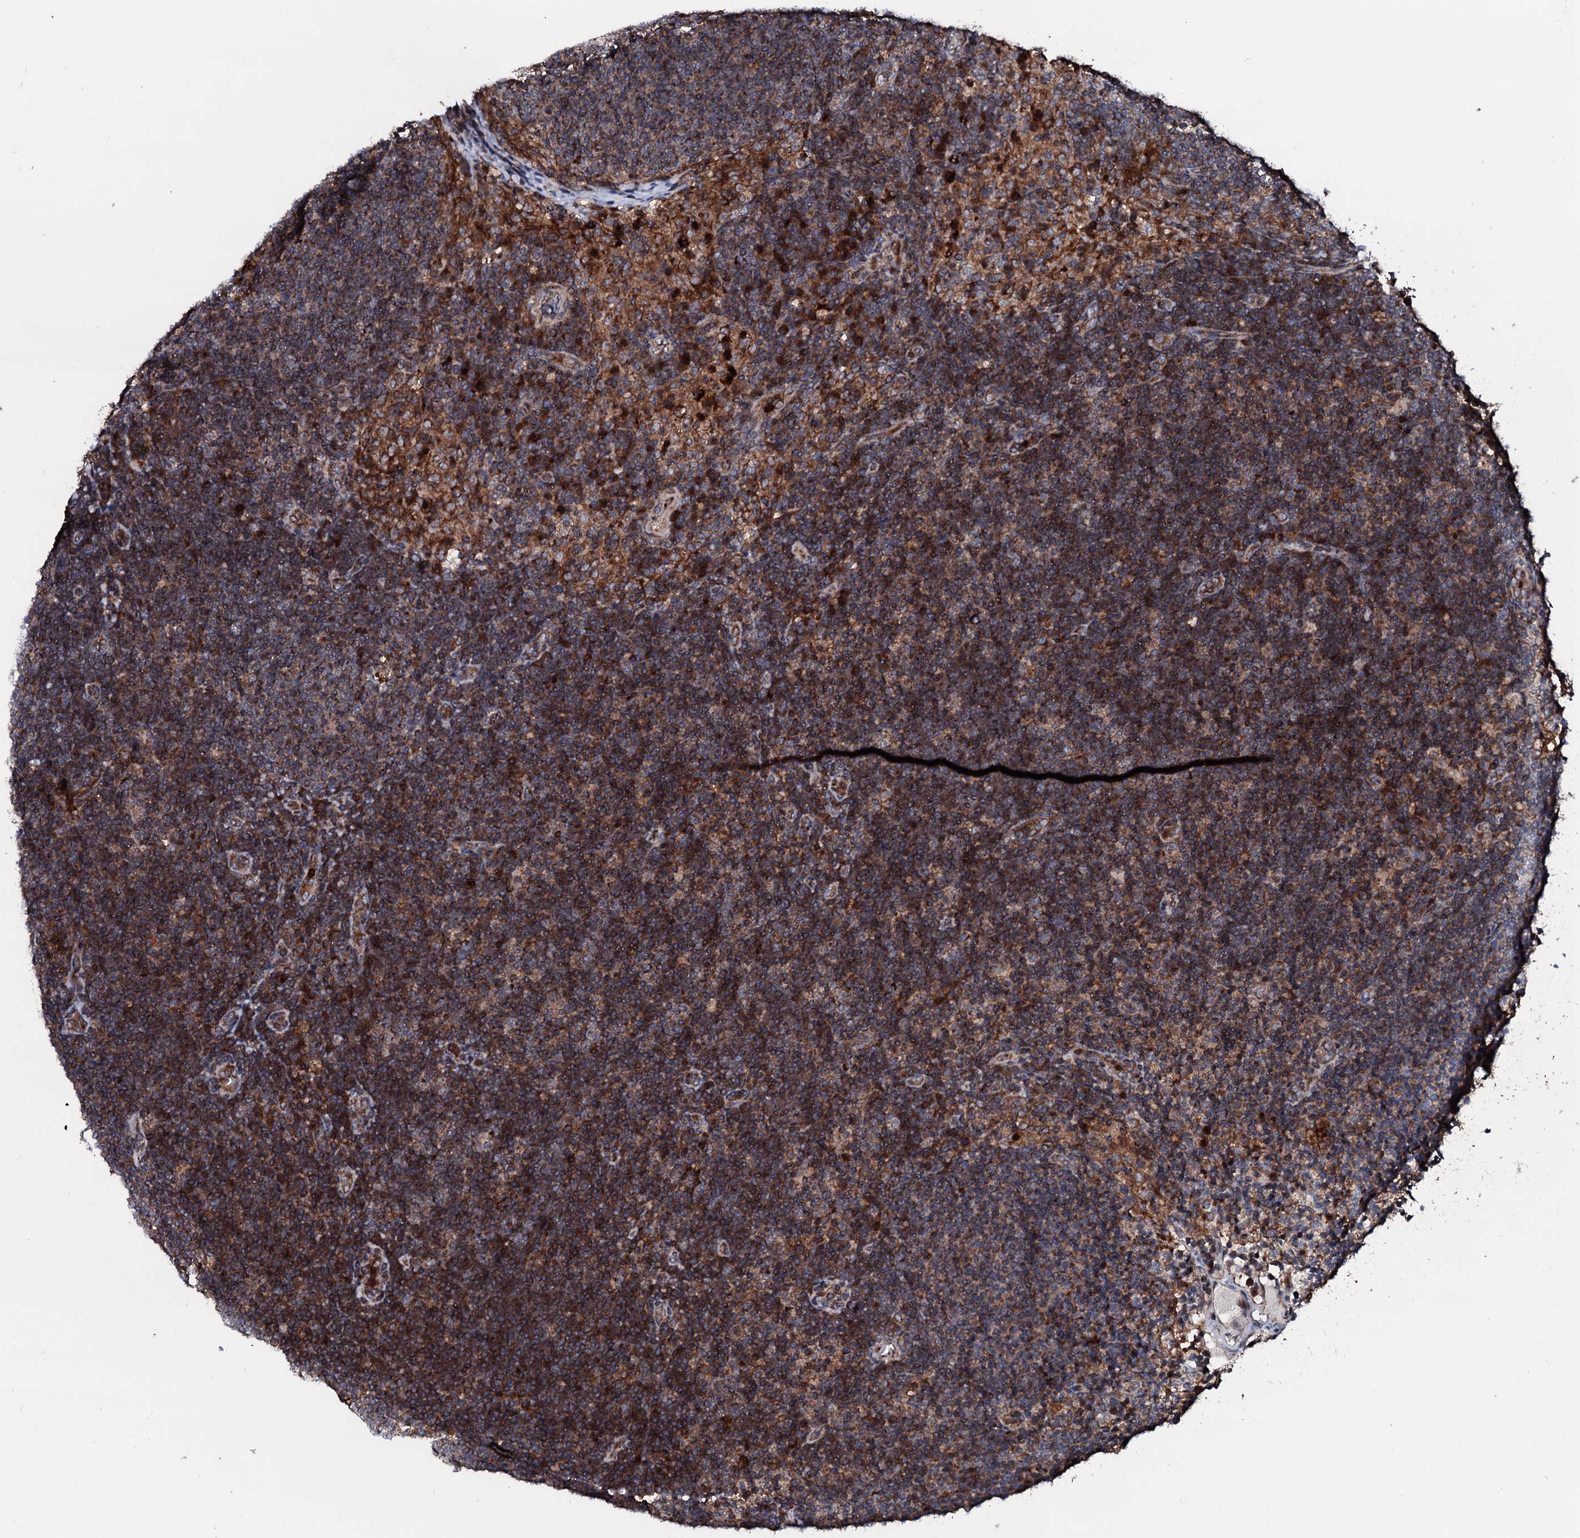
{"staining": {"intensity": "weak", "quantity": "25%-75%", "location": "cytoplasmic/membranous"}, "tissue": "lymph node", "cell_type": "Germinal center cells", "image_type": "normal", "snomed": [{"axis": "morphology", "description": "Normal tissue, NOS"}, {"axis": "topography", "description": "Lymph node"}], "caption": "Weak cytoplasmic/membranous expression for a protein is seen in approximately 25%-75% of germinal center cells of normal lymph node using IHC.", "gene": "ENSG00000256591", "patient": {"sex": "female", "age": 70}}